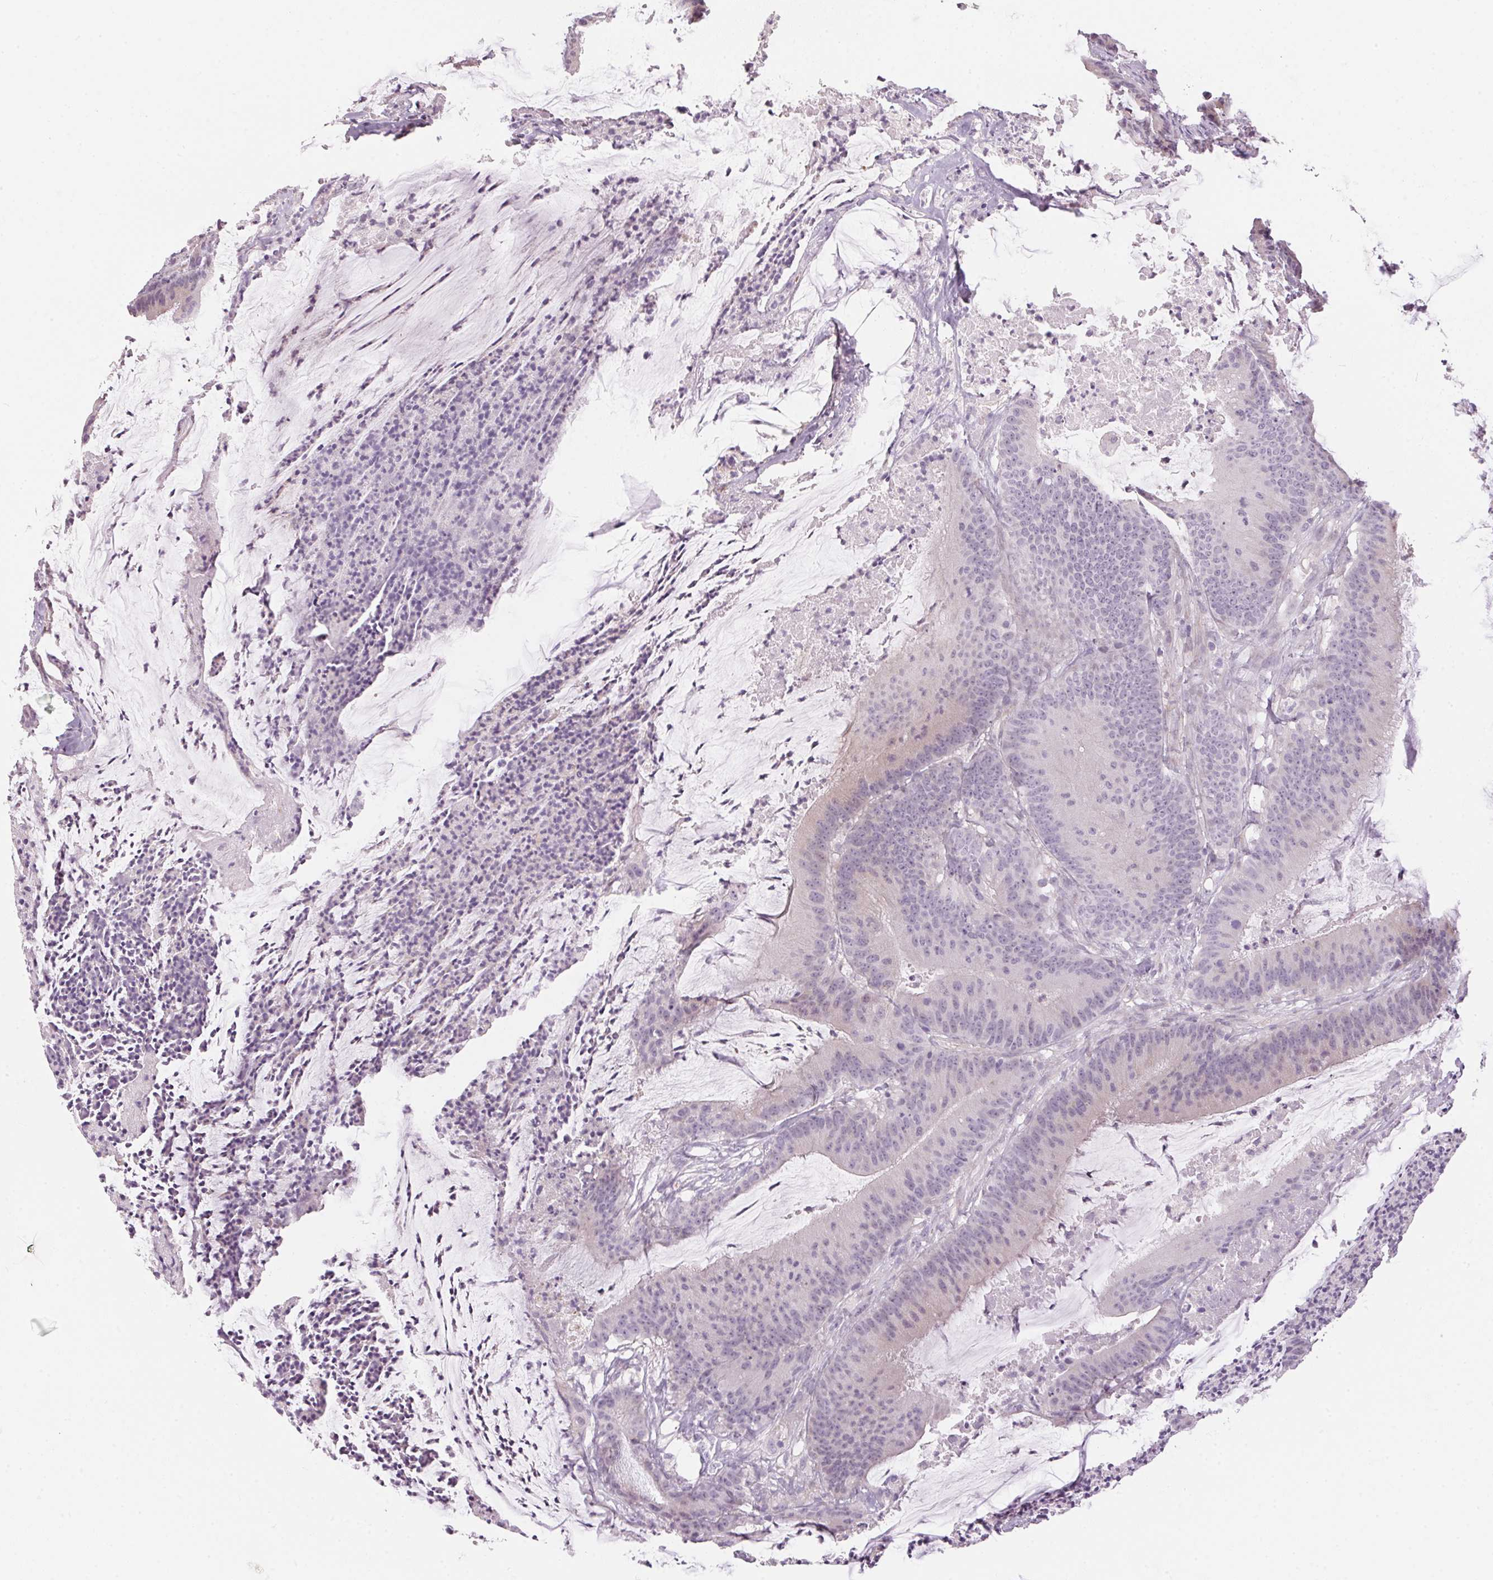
{"staining": {"intensity": "negative", "quantity": "none", "location": "none"}, "tissue": "colorectal cancer", "cell_type": "Tumor cells", "image_type": "cancer", "snomed": [{"axis": "morphology", "description": "Adenocarcinoma, NOS"}, {"axis": "topography", "description": "Colon"}], "caption": "Immunohistochemistry image of colorectal adenocarcinoma stained for a protein (brown), which shows no expression in tumor cells. (IHC, brightfield microscopy, high magnification).", "gene": "GDAP1L1", "patient": {"sex": "female", "age": 78}}